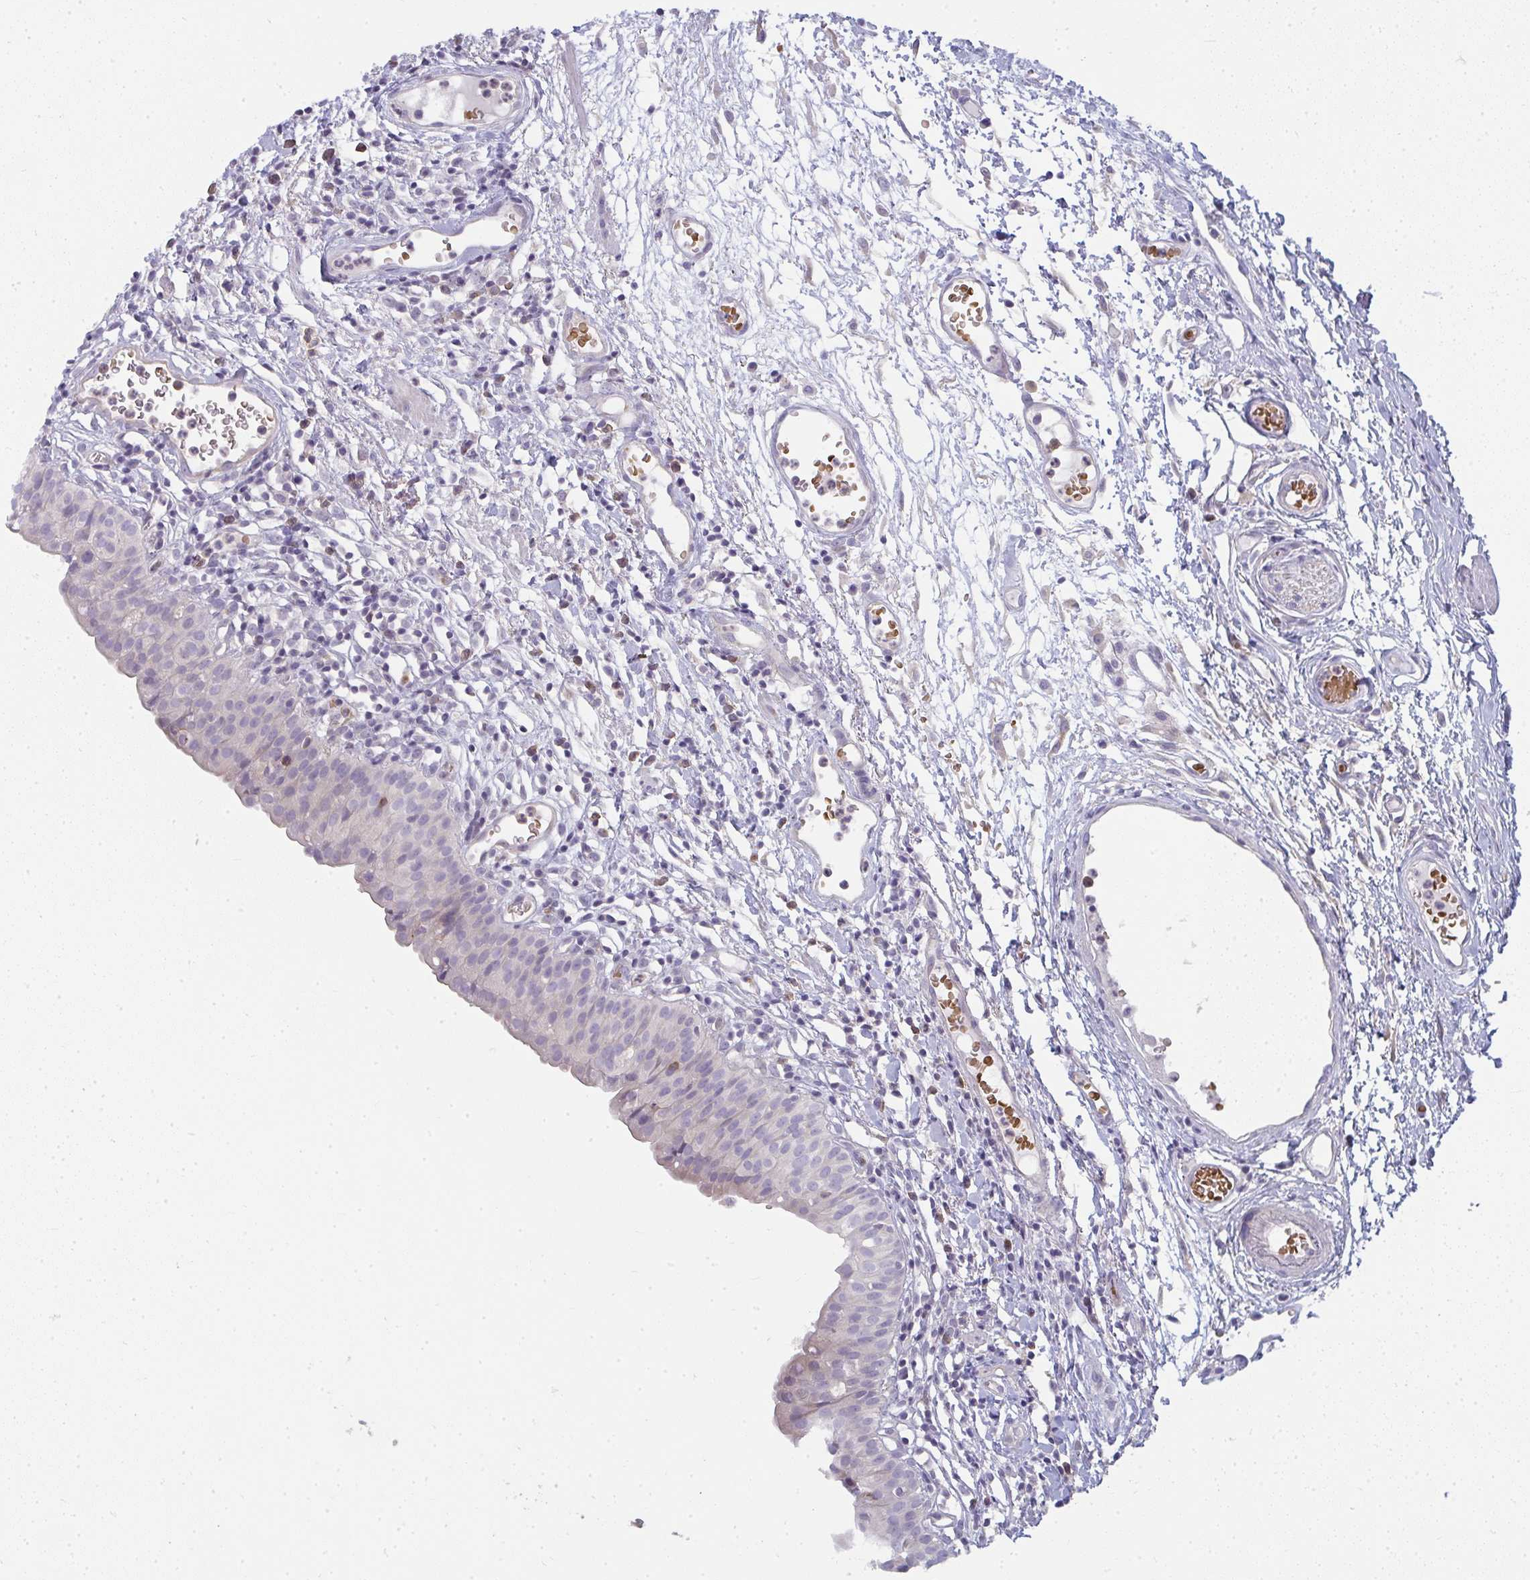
{"staining": {"intensity": "weak", "quantity": "<25%", "location": "cytoplasmic/membranous"}, "tissue": "urinary bladder", "cell_type": "Urothelial cells", "image_type": "normal", "snomed": [{"axis": "morphology", "description": "Normal tissue, NOS"}, {"axis": "morphology", "description": "Inflammation, NOS"}, {"axis": "topography", "description": "Urinary bladder"}], "caption": "Histopathology image shows no protein positivity in urothelial cells of benign urinary bladder.", "gene": "SHB", "patient": {"sex": "male", "age": 57}}